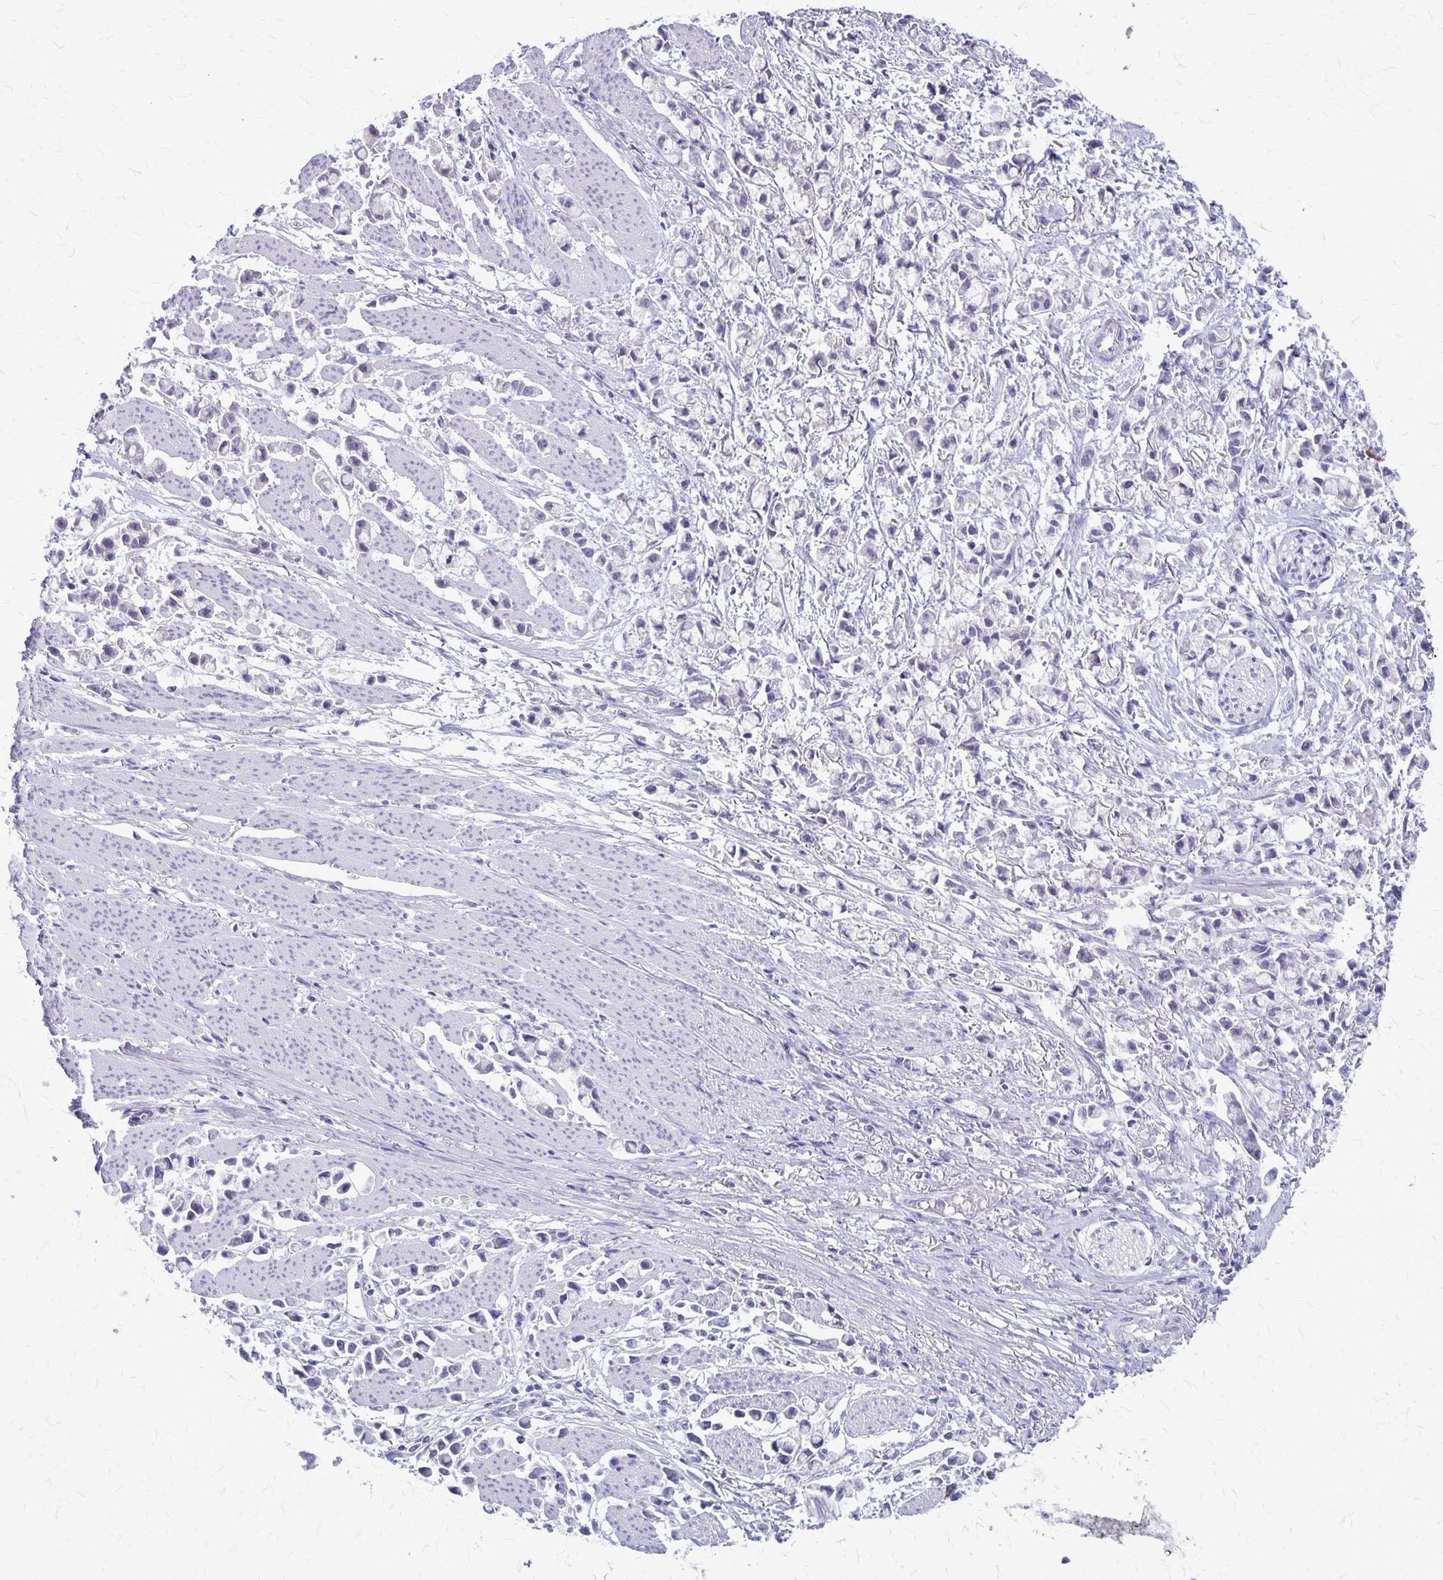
{"staining": {"intensity": "negative", "quantity": "none", "location": "none"}, "tissue": "stomach cancer", "cell_type": "Tumor cells", "image_type": "cancer", "snomed": [{"axis": "morphology", "description": "Adenocarcinoma, NOS"}, {"axis": "topography", "description": "Stomach"}], "caption": "This is a histopathology image of immunohistochemistry staining of stomach cancer (adenocarcinoma), which shows no positivity in tumor cells.", "gene": "PLXNB3", "patient": {"sex": "female", "age": 81}}